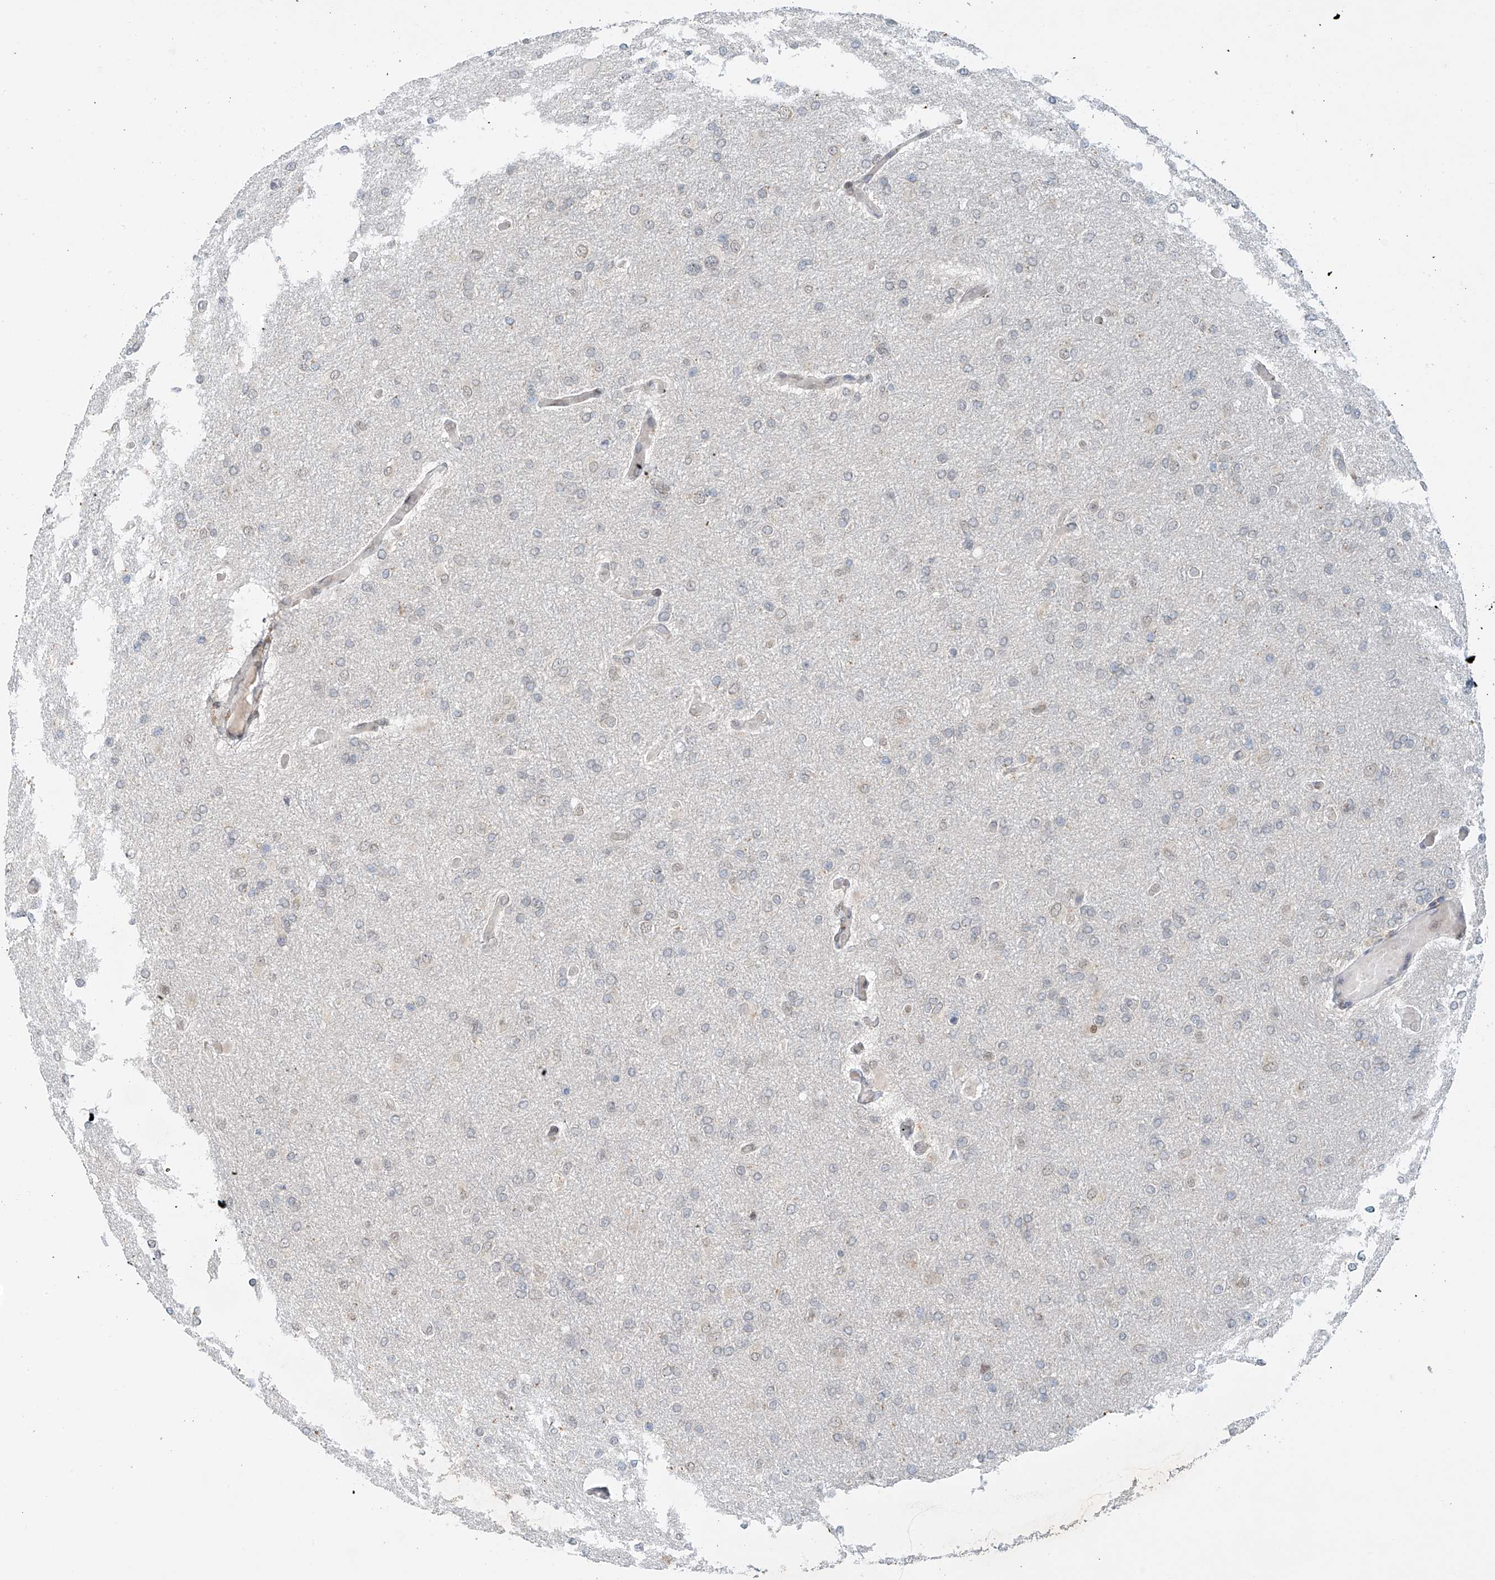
{"staining": {"intensity": "negative", "quantity": "none", "location": "none"}, "tissue": "glioma", "cell_type": "Tumor cells", "image_type": "cancer", "snomed": [{"axis": "morphology", "description": "Glioma, malignant, High grade"}, {"axis": "topography", "description": "Cerebral cortex"}], "caption": "There is no significant staining in tumor cells of glioma.", "gene": "STARD9", "patient": {"sex": "female", "age": 36}}